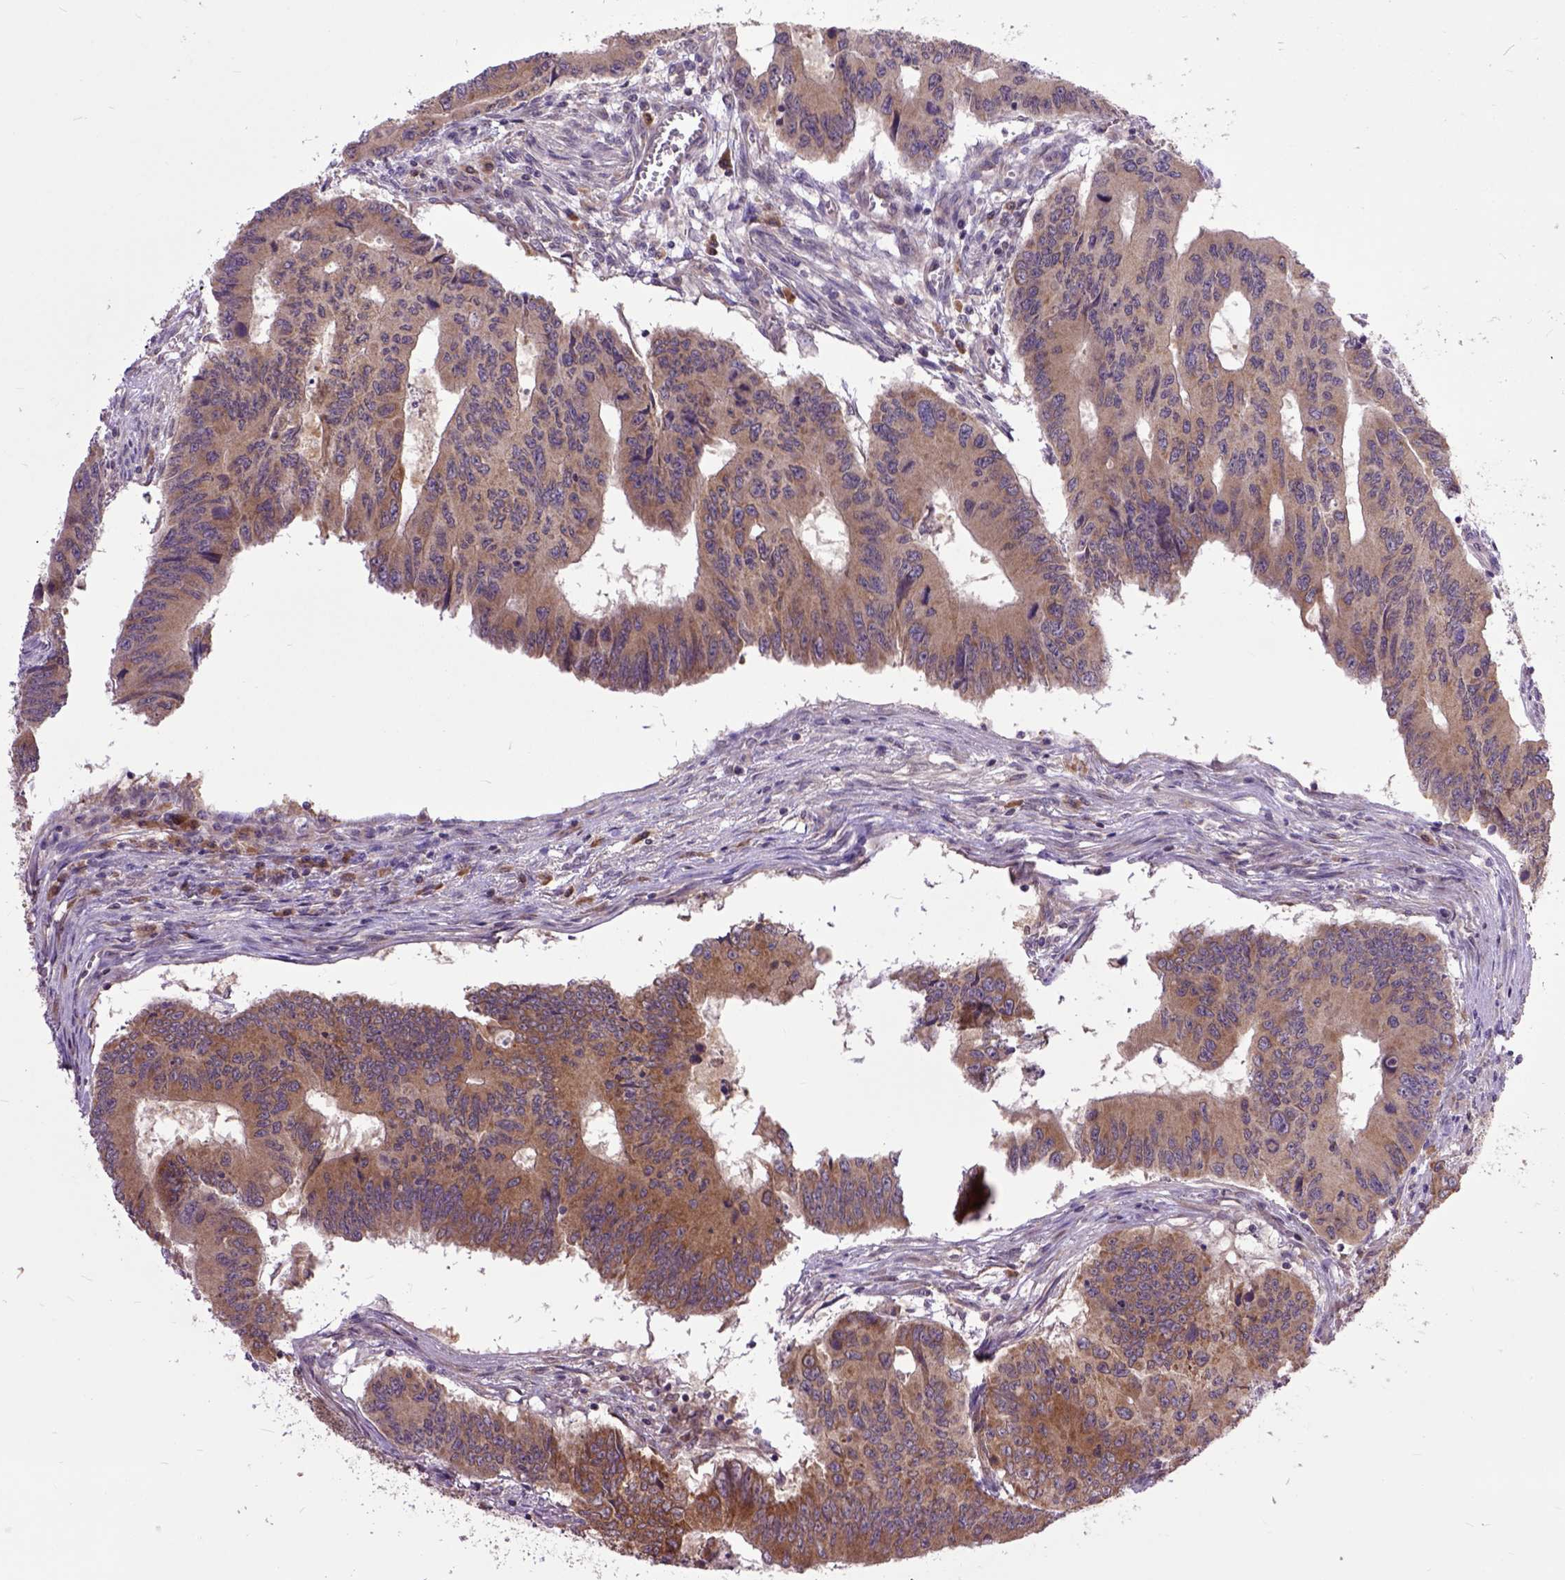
{"staining": {"intensity": "moderate", "quantity": ">75%", "location": "cytoplasmic/membranous"}, "tissue": "colorectal cancer", "cell_type": "Tumor cells", "image_type": "cancer", "snomed": [{"axis": "morphology", "description": "Adenocarcinoma, NOS"}, {"axis": "topography", "description": "Colon"}], "caption": "Human colorectal cancer (adenocarcinoma) stained for a protein (brown) shows moderate cytoplasmic/membranous positive expression in approximately >75% of tumor cells.", "gene": "ARL1", "patient": {"sex": "male", "age": 53}}